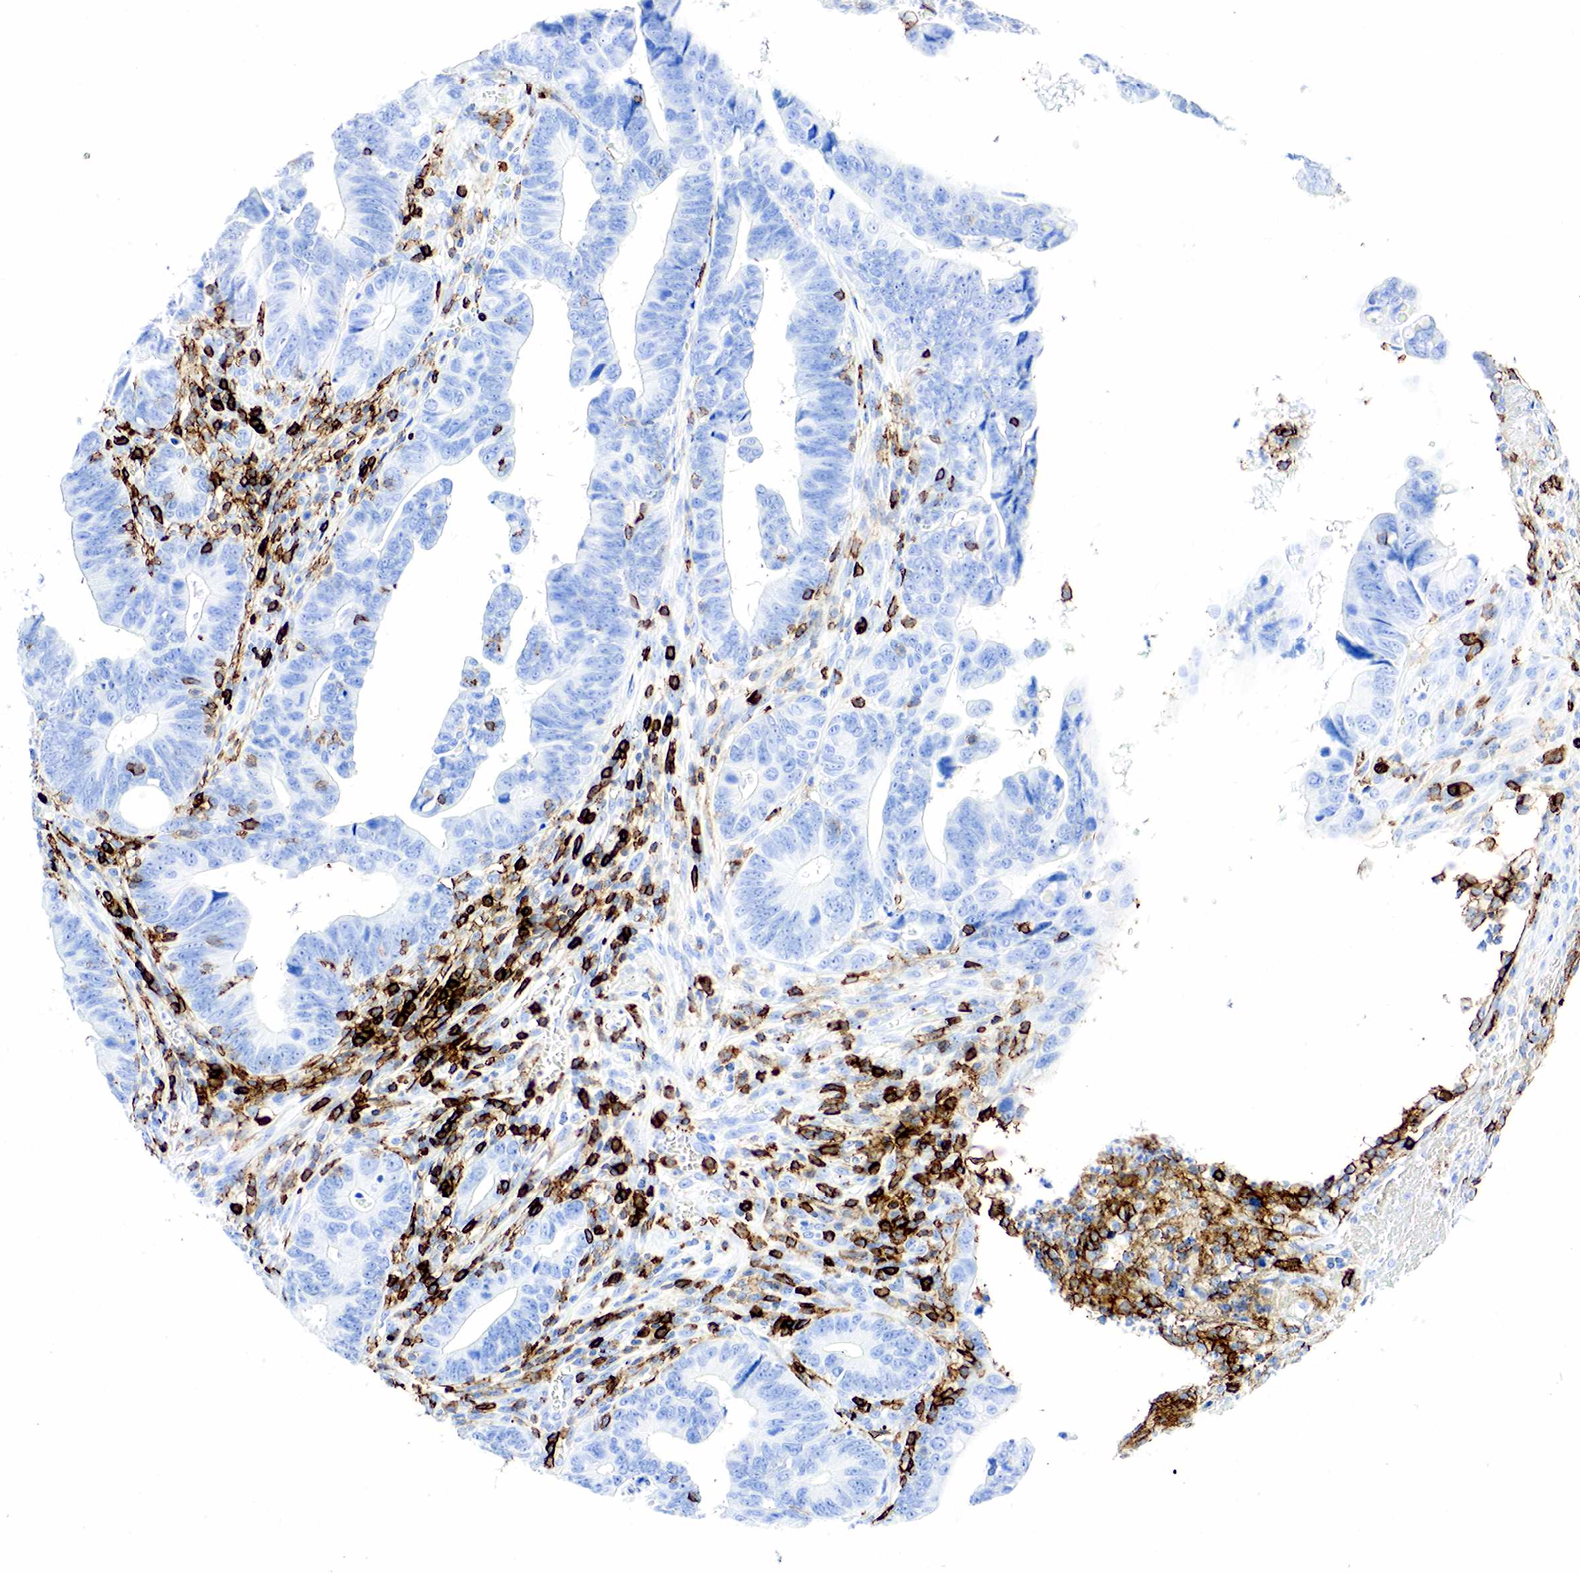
{"staining": {"intensity": "negative", "quantity": "none", "location": "none"}, "tissue": "colorectal cancer", "cell_type": "Tumor cells", "image_type": "cancer", "snomed": [{"axis": "morphology", "description": "Adenocarcinoma, NOS"}, {"axis": "topography", "description": "Colon"}], "caption": "The photomicrograph displays no significant expression in tumor cells of colorectal cancer.", "gene": "PTPRC", "patient": {"sex": "female", "age": 78}}